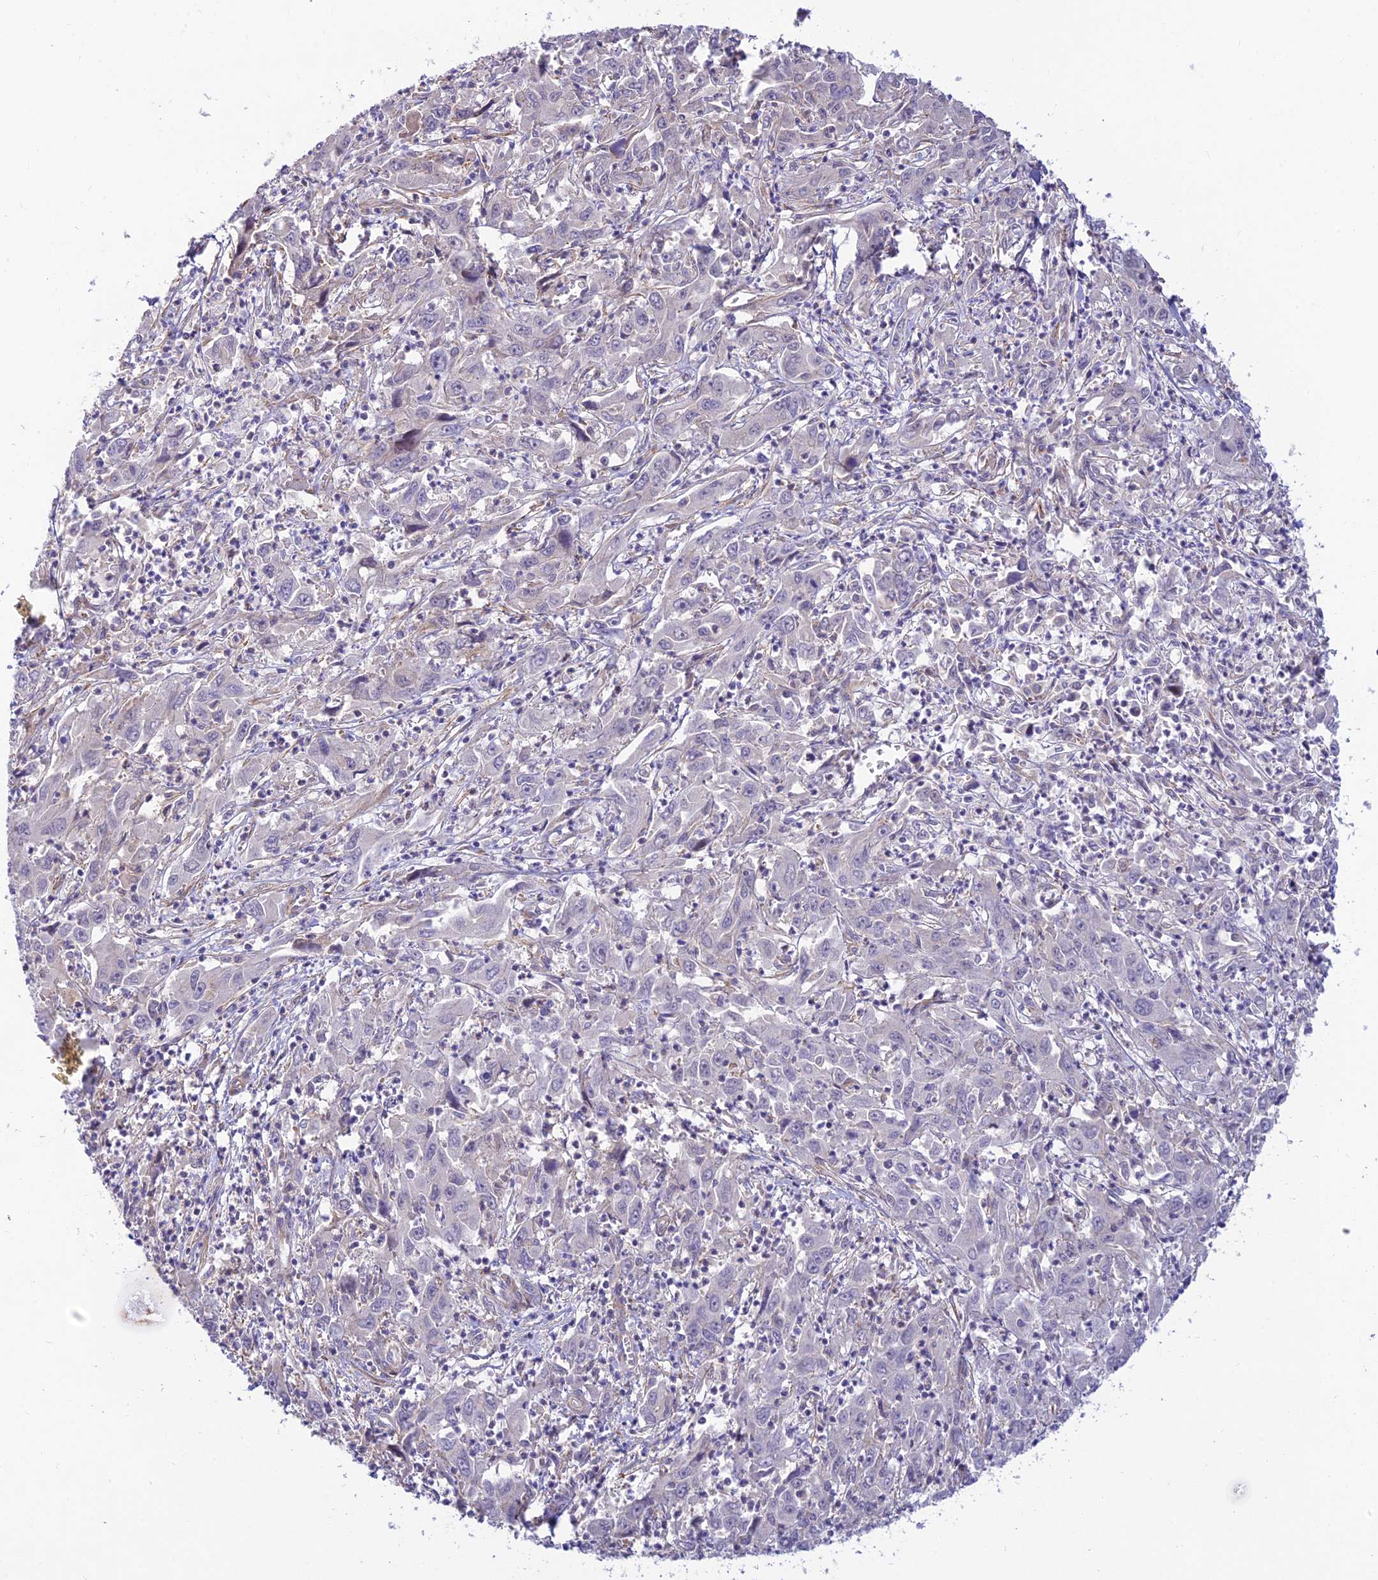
{"staining": {"intensity": "negative", "quantity": "none", "location": "none"}, "tissue": "liver cancer", "cell_type": "Tumor cells", "image_type": "cancer", "snomed": [{"axis": "morphology", "description": "Carcinoma, Hepatocellular, NOS"}, {"axis": "topography", "description": "Liver"}], "caption": "The histopathology image shows no significant staining in tumor cells of liver hepatocellular carcinoma.", "gene": "FBXW4", "patient": {"sex": "male", "age": 63}}